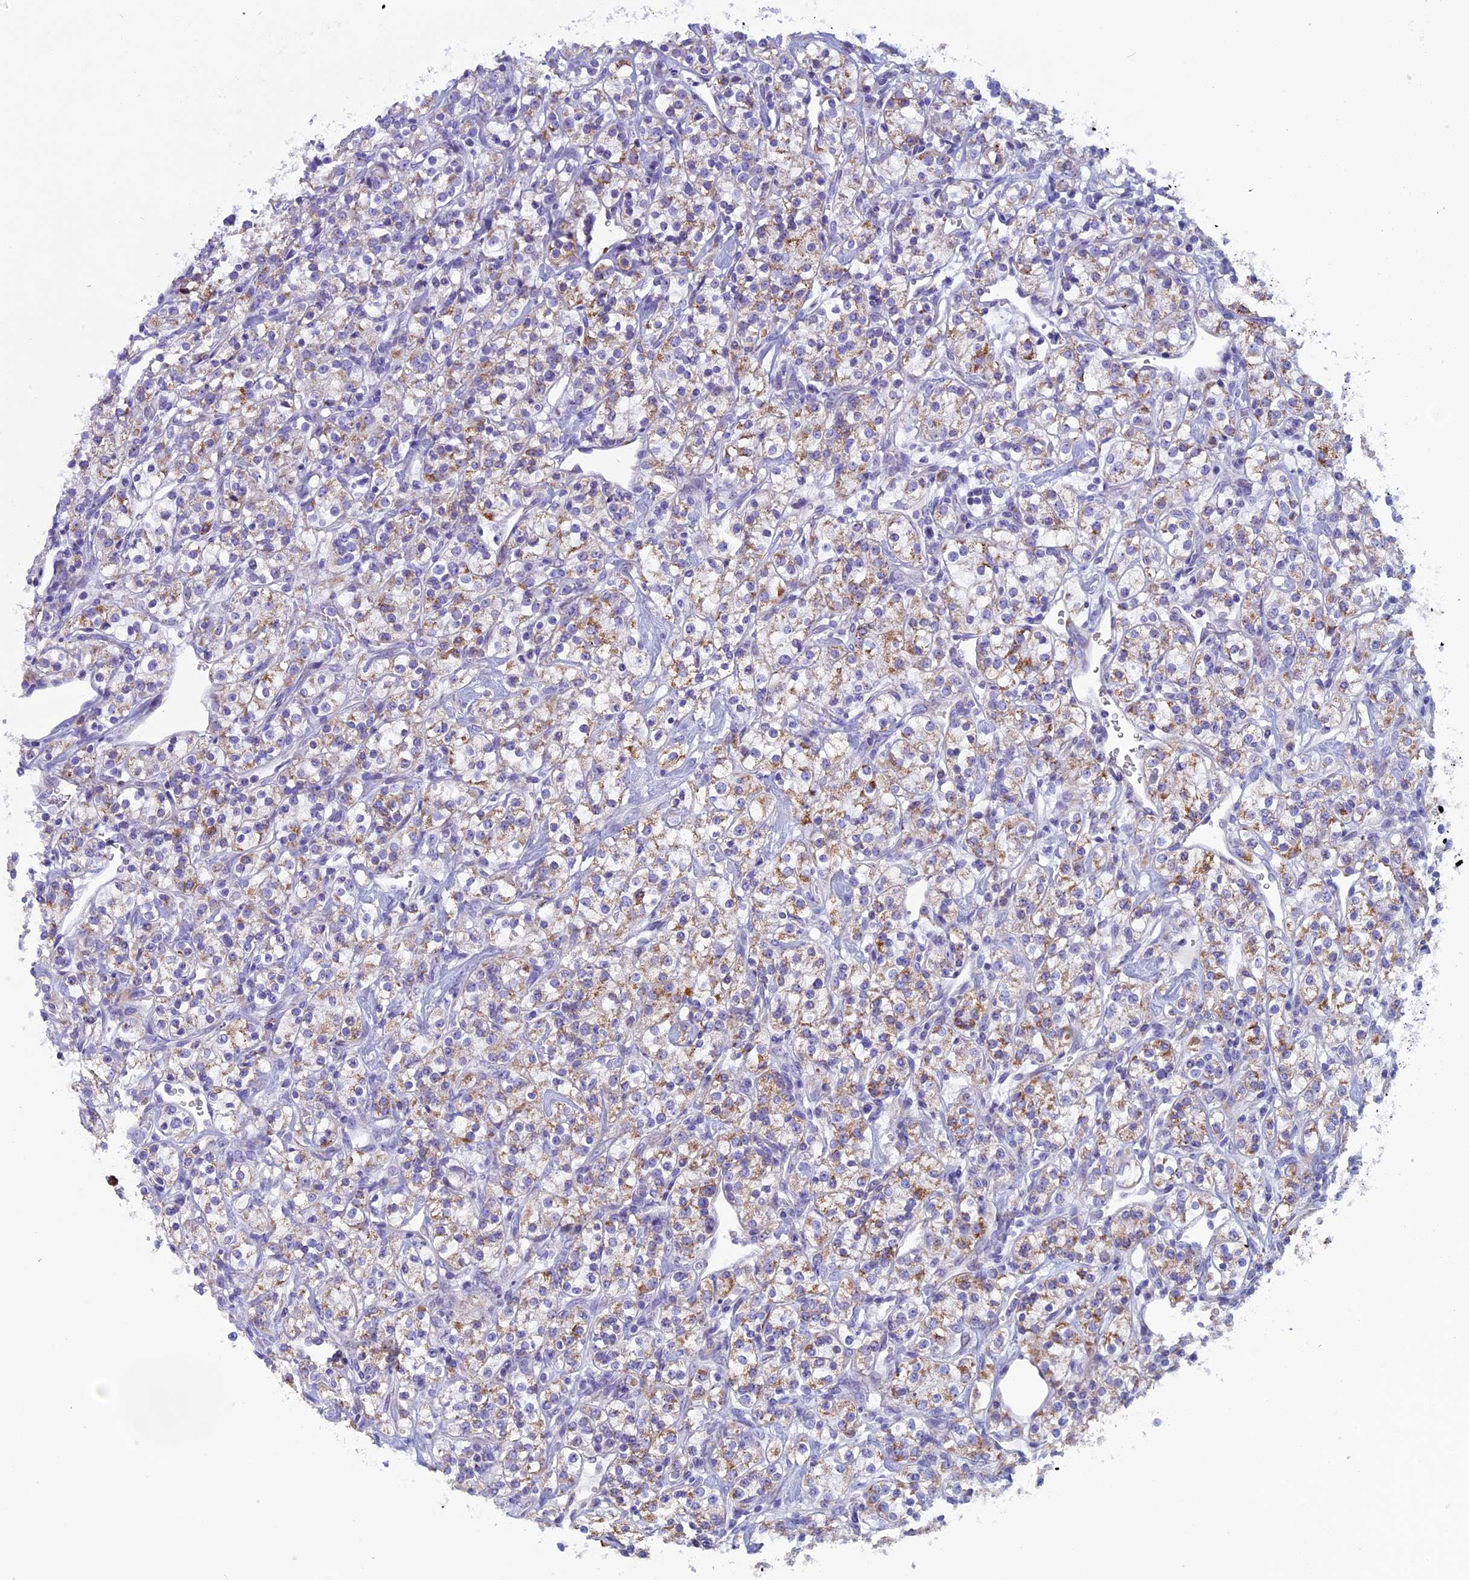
{"staining": {"intensity": "weak", "quantity": "25%-75%", "location": "cytoplasmic/membranous"}, "tissue": "renal cancer", "cell_type": "Tumor cells", "image_type": "cancer", "snomed": [{"axis": "morphology", "description": "Adenocarcinoma, NOS"}, {"axis": "topography", "description": "Kidney"}], "caption": "There is low levels of weak cytoplasmic/membranous staining in tumor cells of renal cancer, as demonstrated by immunohistochemical staining (brown color).", "gene": "ZNF563", "patient": {"sex": "male", "age": 77}}